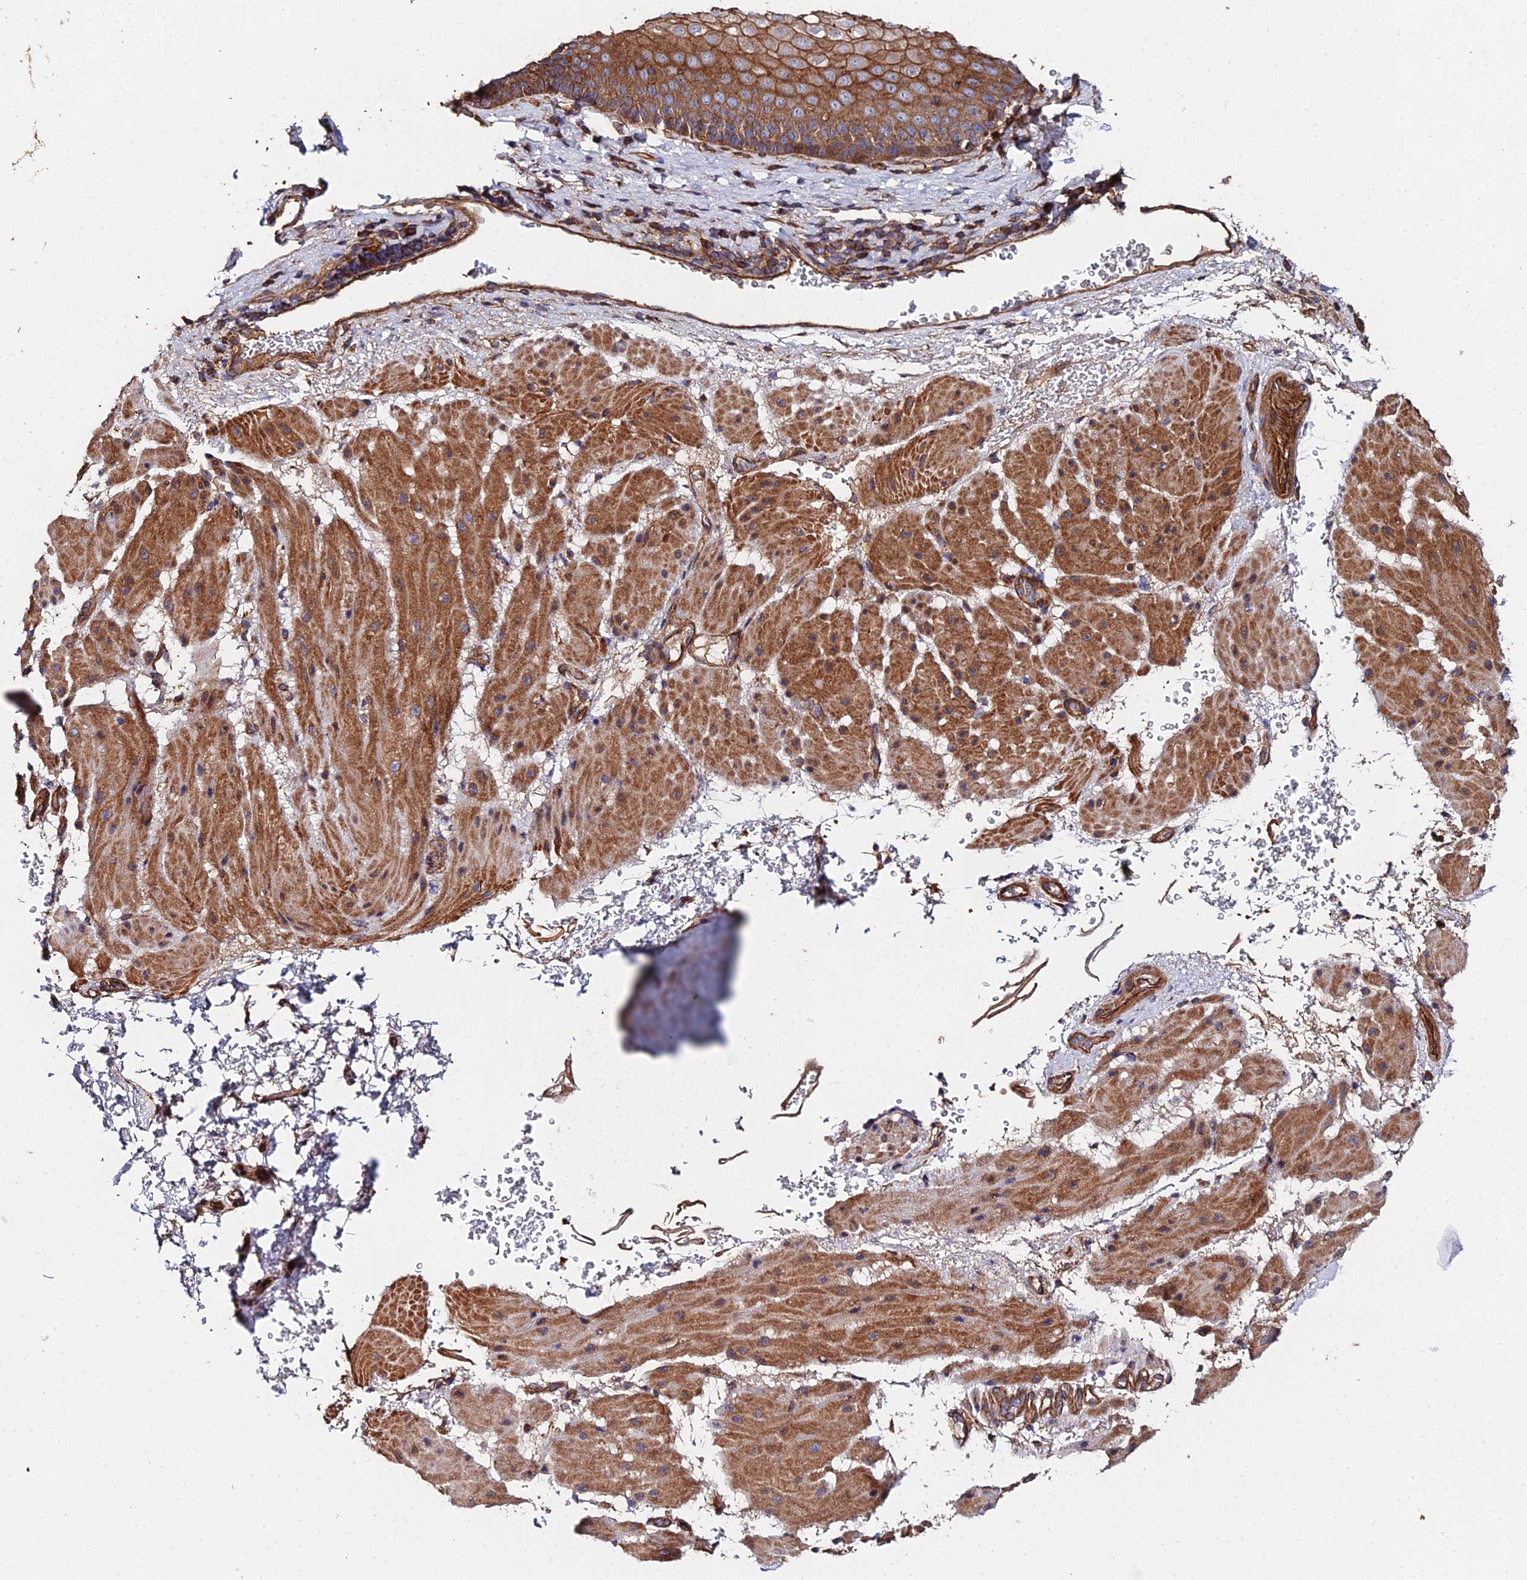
{"staining": {"intensity": "moderate", "quantity": "25%-75%", "location": "cytoplasmic/membranous"}, "tissue": "esophagus", "cell_type": "Squamous epithelial cells", "image_type": "normal", "snomed": [{"axis": "morphology", "description": "Normal tissue, NOS"}, {"axis": "topography", "description": "Esophagus"}], "caption": "A medium amount of moderate cytoplasmic/membranous expression is seen in about 25%-75% of squamous epithelial cells in unremarkable esophagus.", "gene": "EXT1", "patient": {"sex": "female", "age": 66}}